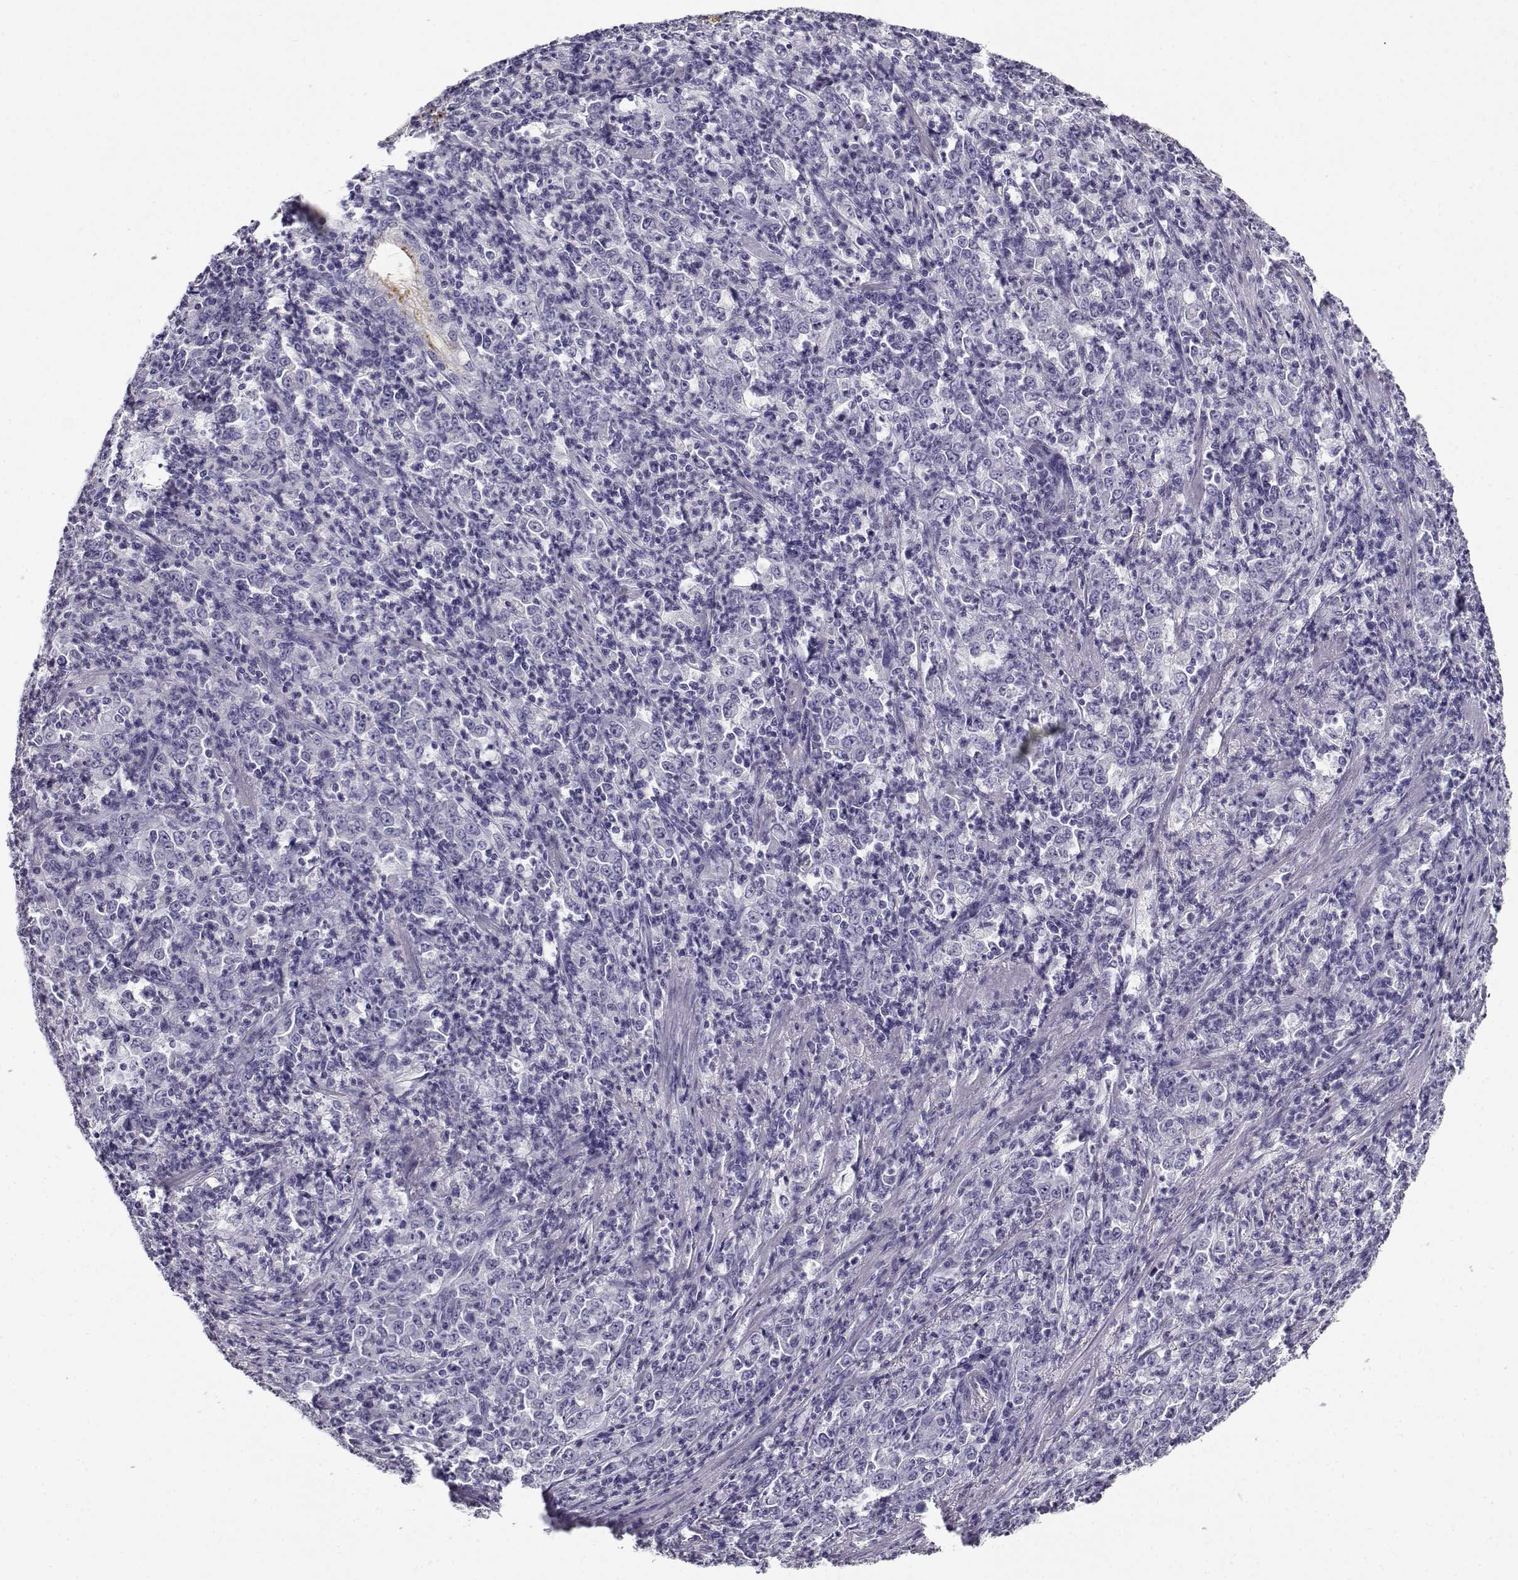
{"staining": {"intensity": "negative", "quantity": "none", "location": "none"}, "tissue": "stomach cancer", "cell_type": "Tumor cells", "image_type": "cancer", "snomed": [{"axis": "morphology", "description": "Adenocarcinoma, NOS"}, {"axis": "topography", "description": "Stomach, lower"}], "caption": "Stomach cancer stained for a protein using immunohistochemistry (IHC) displays no positivity tumor cells.", "gene": "CABS1", "patient": {"sex": "female", "age": 71}}